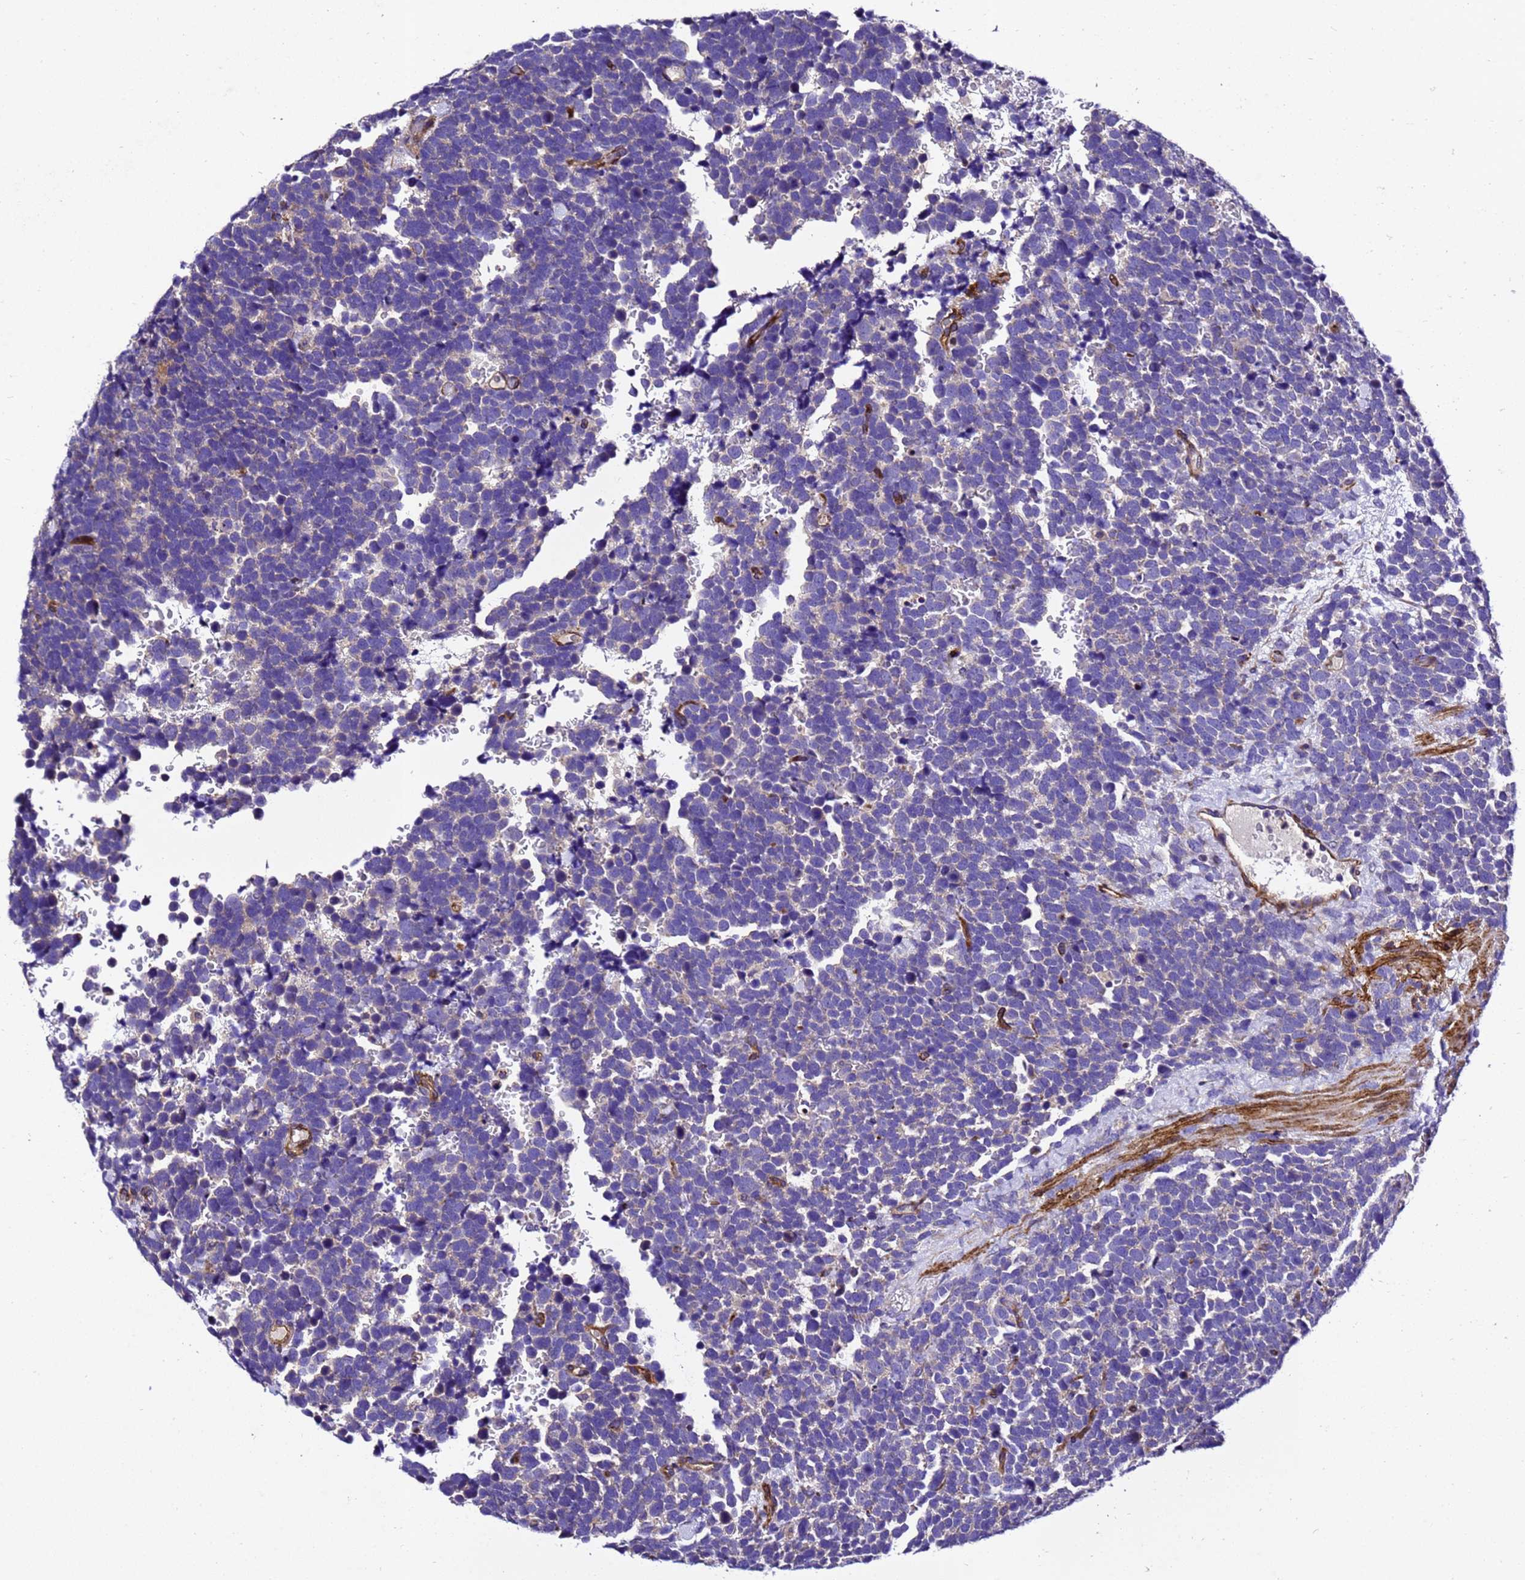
{"staining": {"intensity": "negative", "quantity": "none", "location": "none"}, "tissue": "urothelial cancer", "cell_type": "Tumor cells", "image_type": "cancer", "snomed": [{"axis": "morphology", "description": "Urothelial carcinoma, High grade"}, {"axis": "topography", "description": "Urinary bladder"}], "caption": "An IHC histopathology image of urothelial carcinoma (high-grade) is shown. There is no staining in tumor cells of urothelial carcinoma (high-grade).", "gene": "ZNF417", "patient": {"sex": "female", "age": 82}}